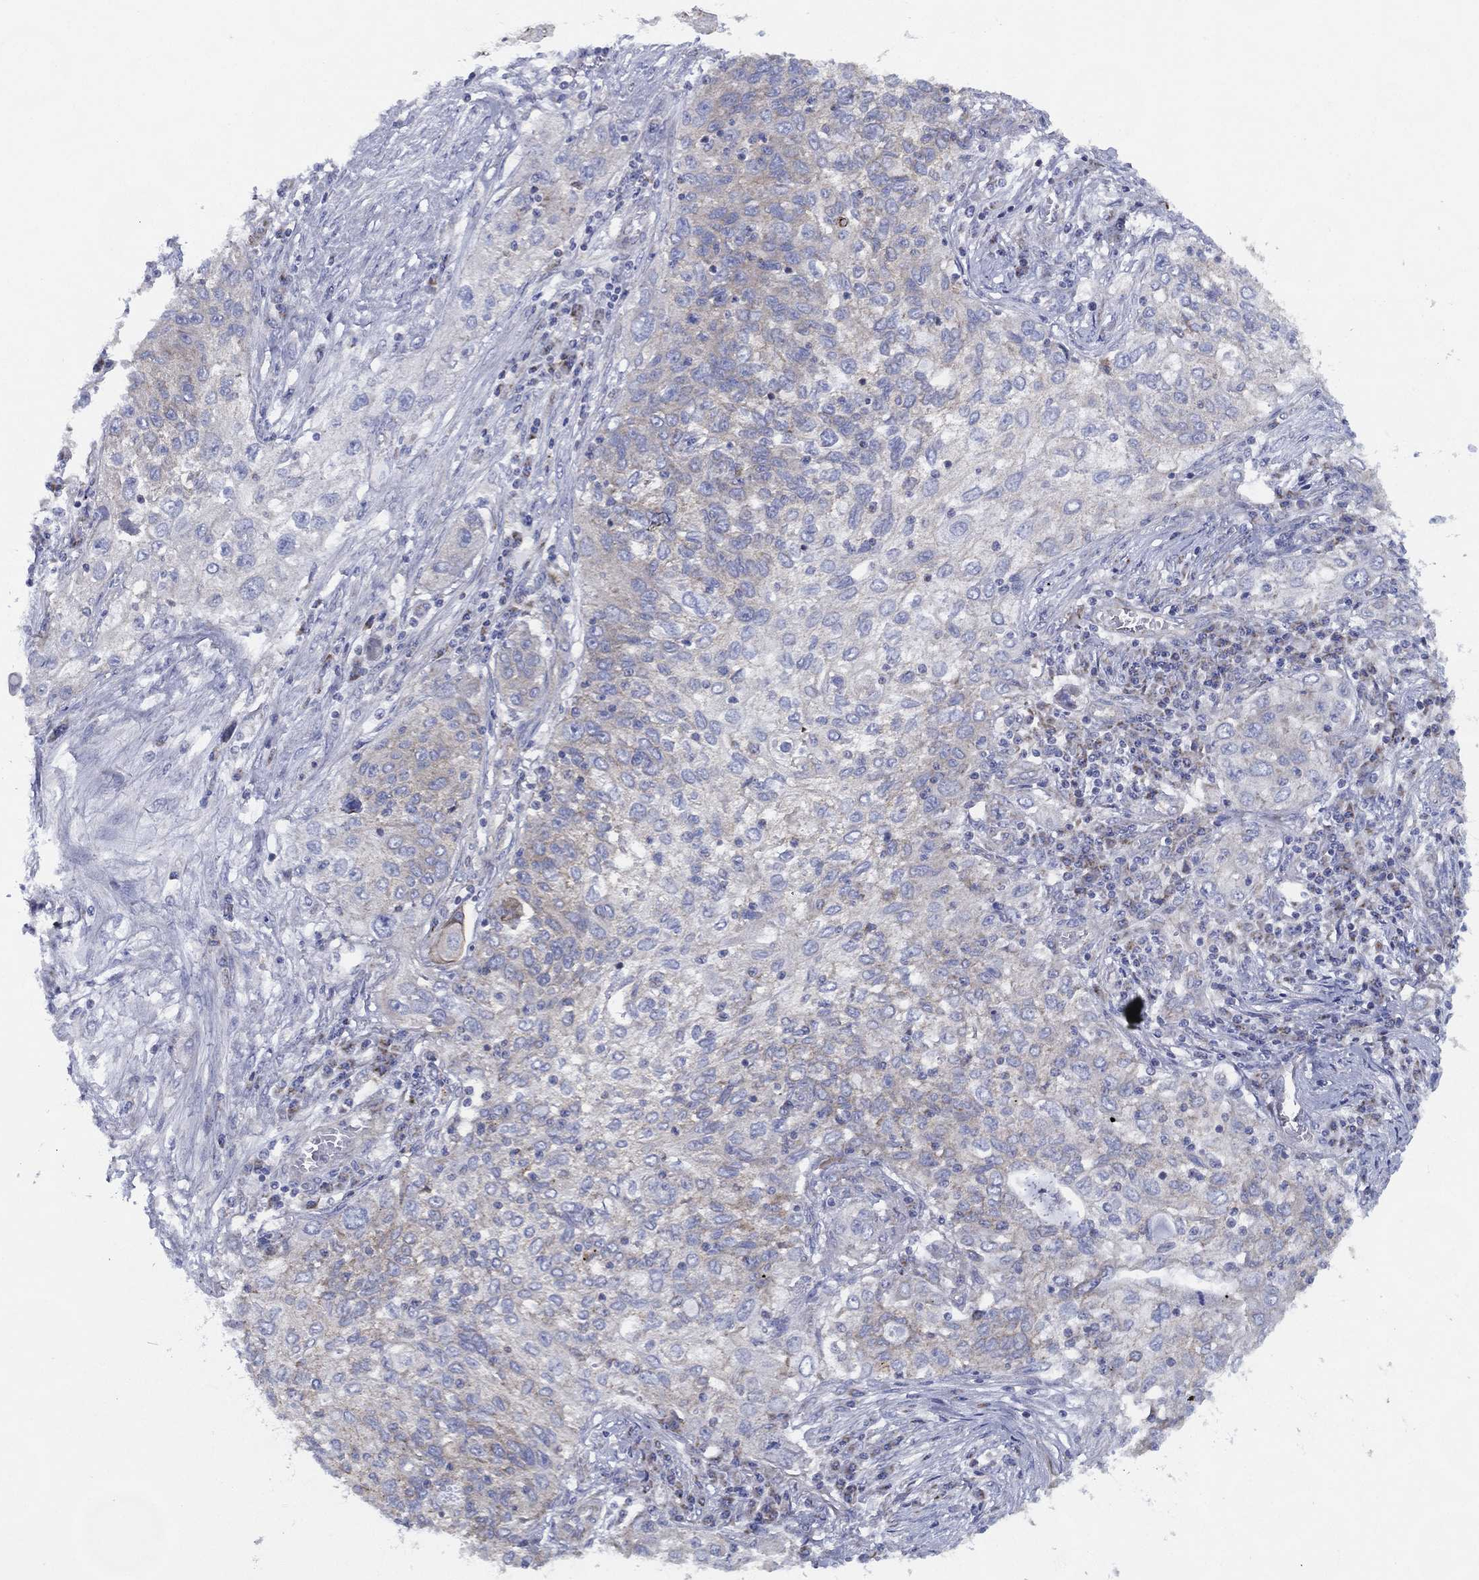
{"staining": {"intensity": "negative", "quantity": "none", "location": "none"}, "tissue": "lung cancer", "cell_type": "Tumor cells", "image_type": "cancer", "snomed": [{"axis": "morphology", "description": "Squamous cell carcinoma, NOS"}, {"axis": "topography", "description": "Lung"}], "caption": "Squamous cell carcinoma (lung) was stained to show a protein in brown. There is no significant staining in tumor cells. (DAB (3,3'-diaminobenzidine) immunohistochemistry (IHC) visualized using brightfield microscopy, high magnification).", "gene": "ZNF223", "patient": {"sex": "female", "age": 69}}